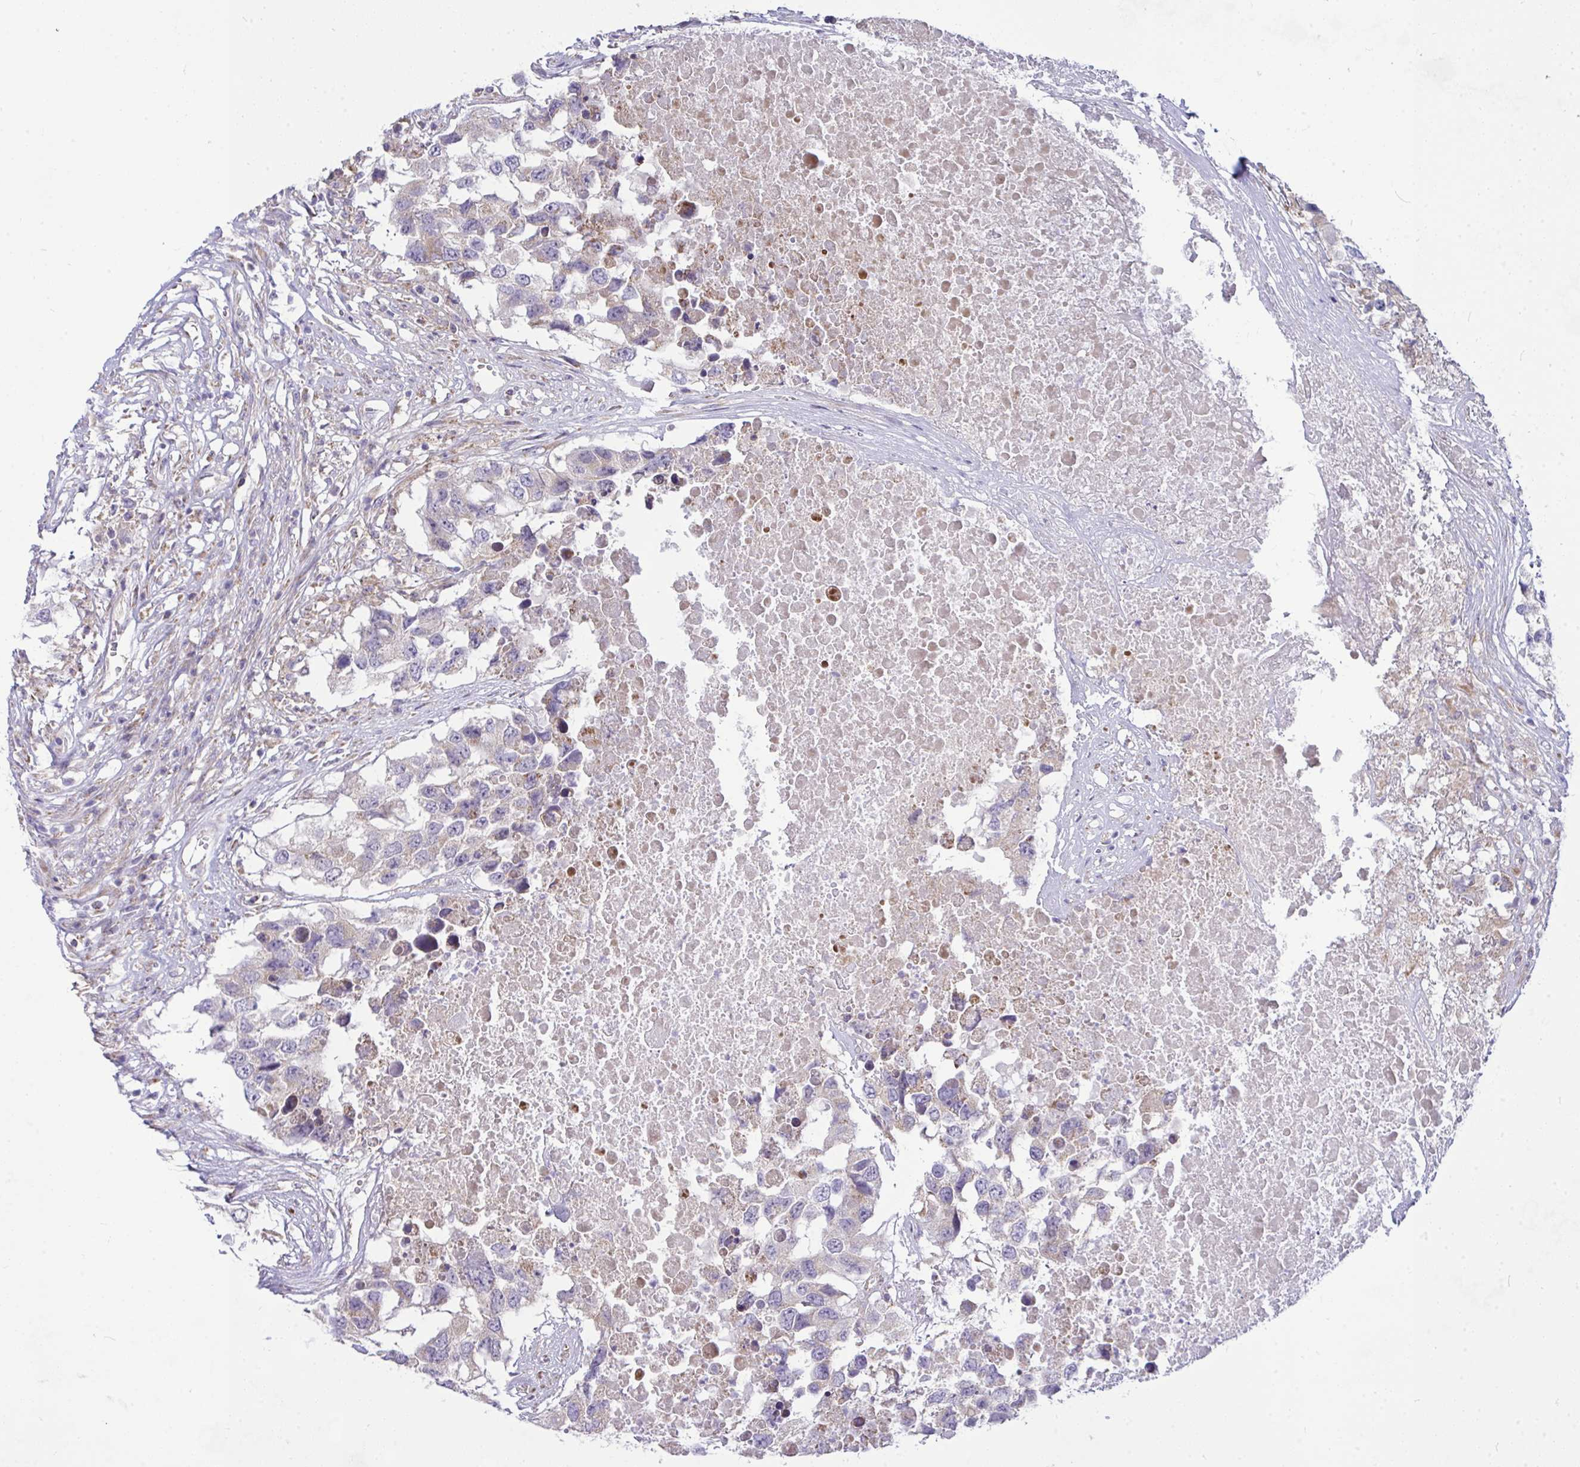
{"staining": {"intensity": "negative", "quantity": "none", "location": "none"}, "tissue": "testis cancer", "cell_type": "Tumor cells", "image_type": "cancer", "snomed": [{"axis": "morphology", "description": "Carcinoma, Embryonal, NOS"}, {"axis": "topography", "description": "Testis"}], "caption": "A histopathology image of human testis cancer (embryonal carcinoma) is negative for staining in tumor cells.", "gene": "CEP63", "patient": {"sex": "male", "age": 83}}